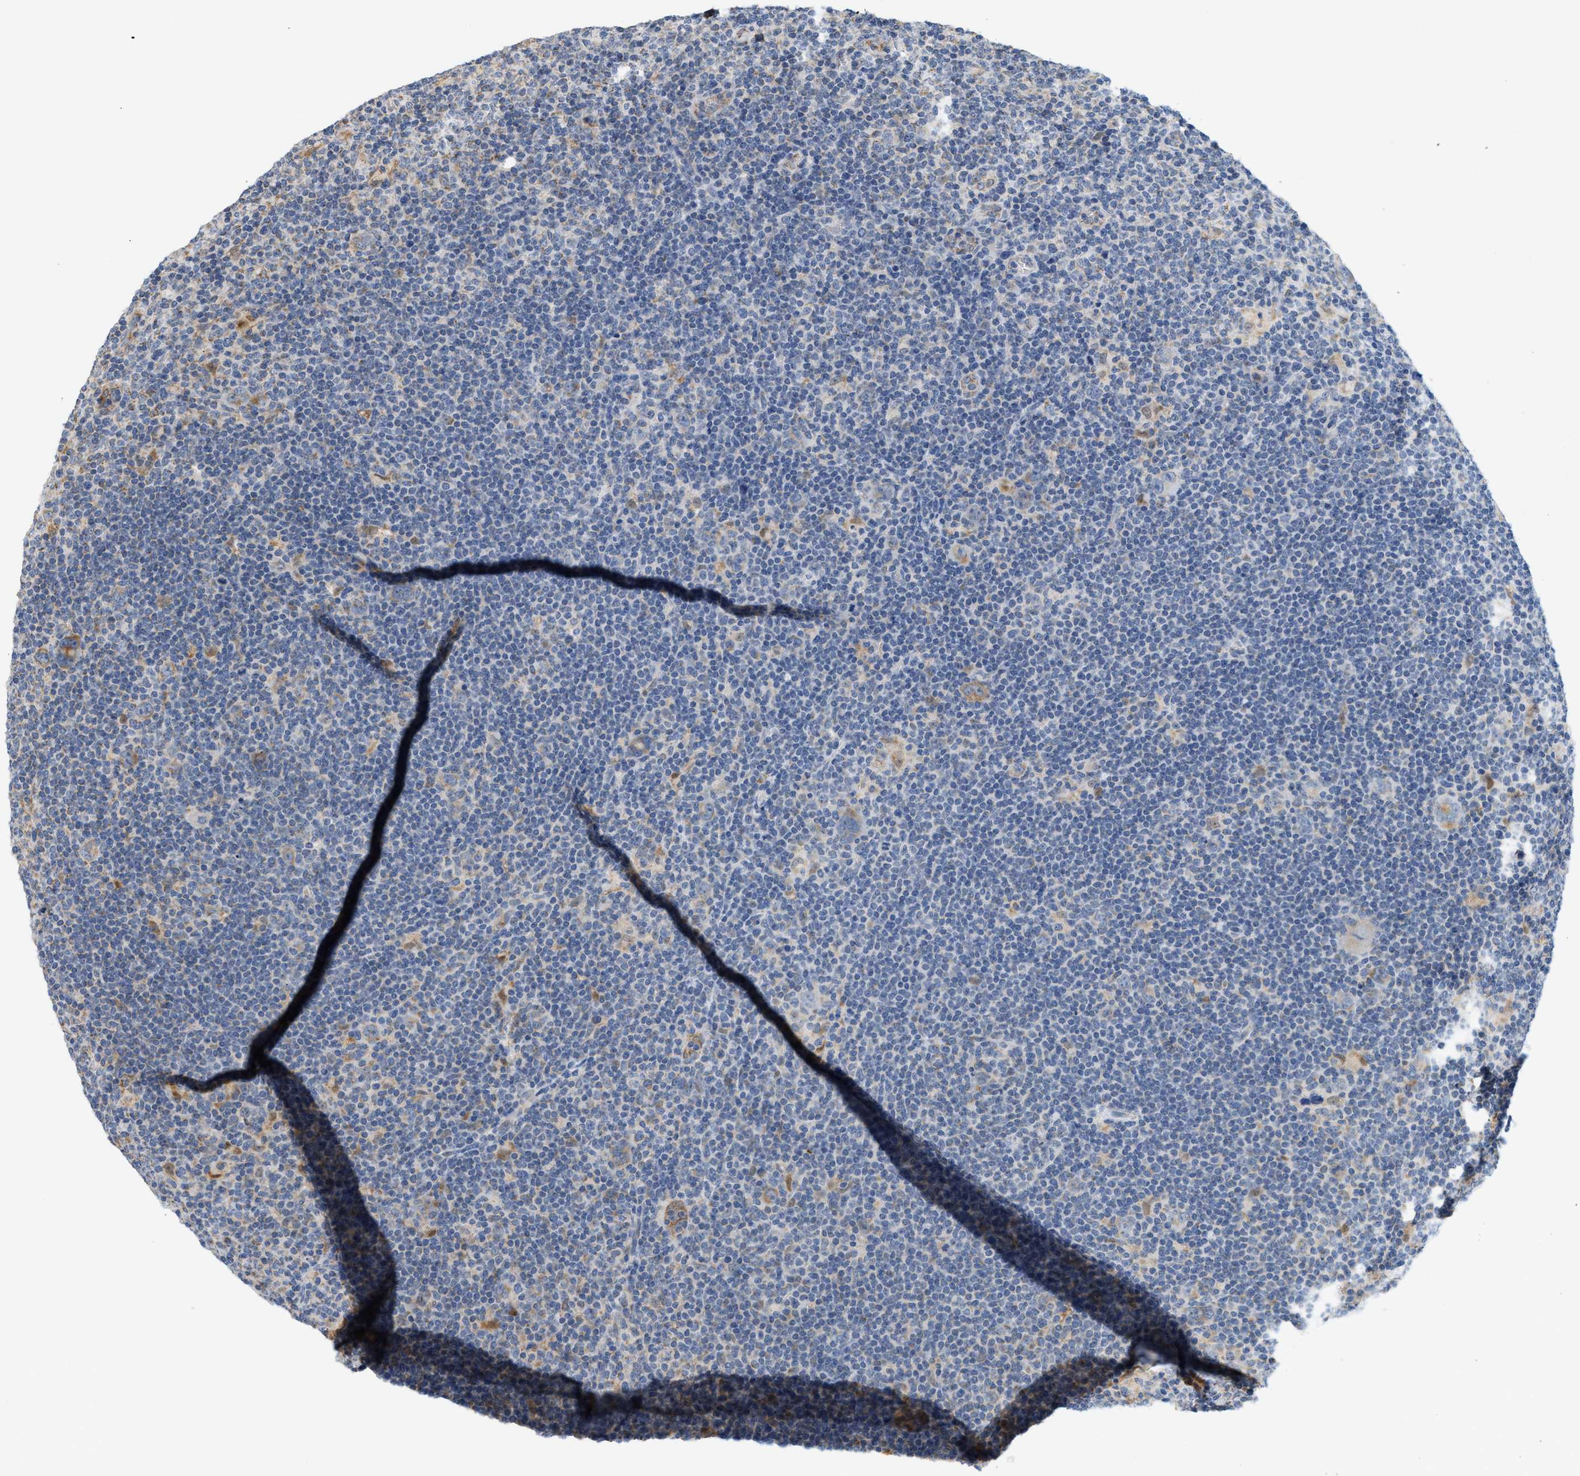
{"staining": {"intensity": "weak", "quantity": ">75%", "location": "cytoplasmic/membranous"}, "tissue": "lymphoma", "cell_type": "Tumor cells", "image_type": "cancer", "snomed": [{"axis": "morphology", "description": "Hodgkin's disease, NOS"}, {"axis": "topography", "description": "Lymph node"}], "caption": "Hodgkin's disease stained for a protein (brown) demonstrates weak cytoplasmic/membranous positive staining in about >75% of tumor cells.", "gene": "MCU", "patient": {"sex": "female", "age": 57}}